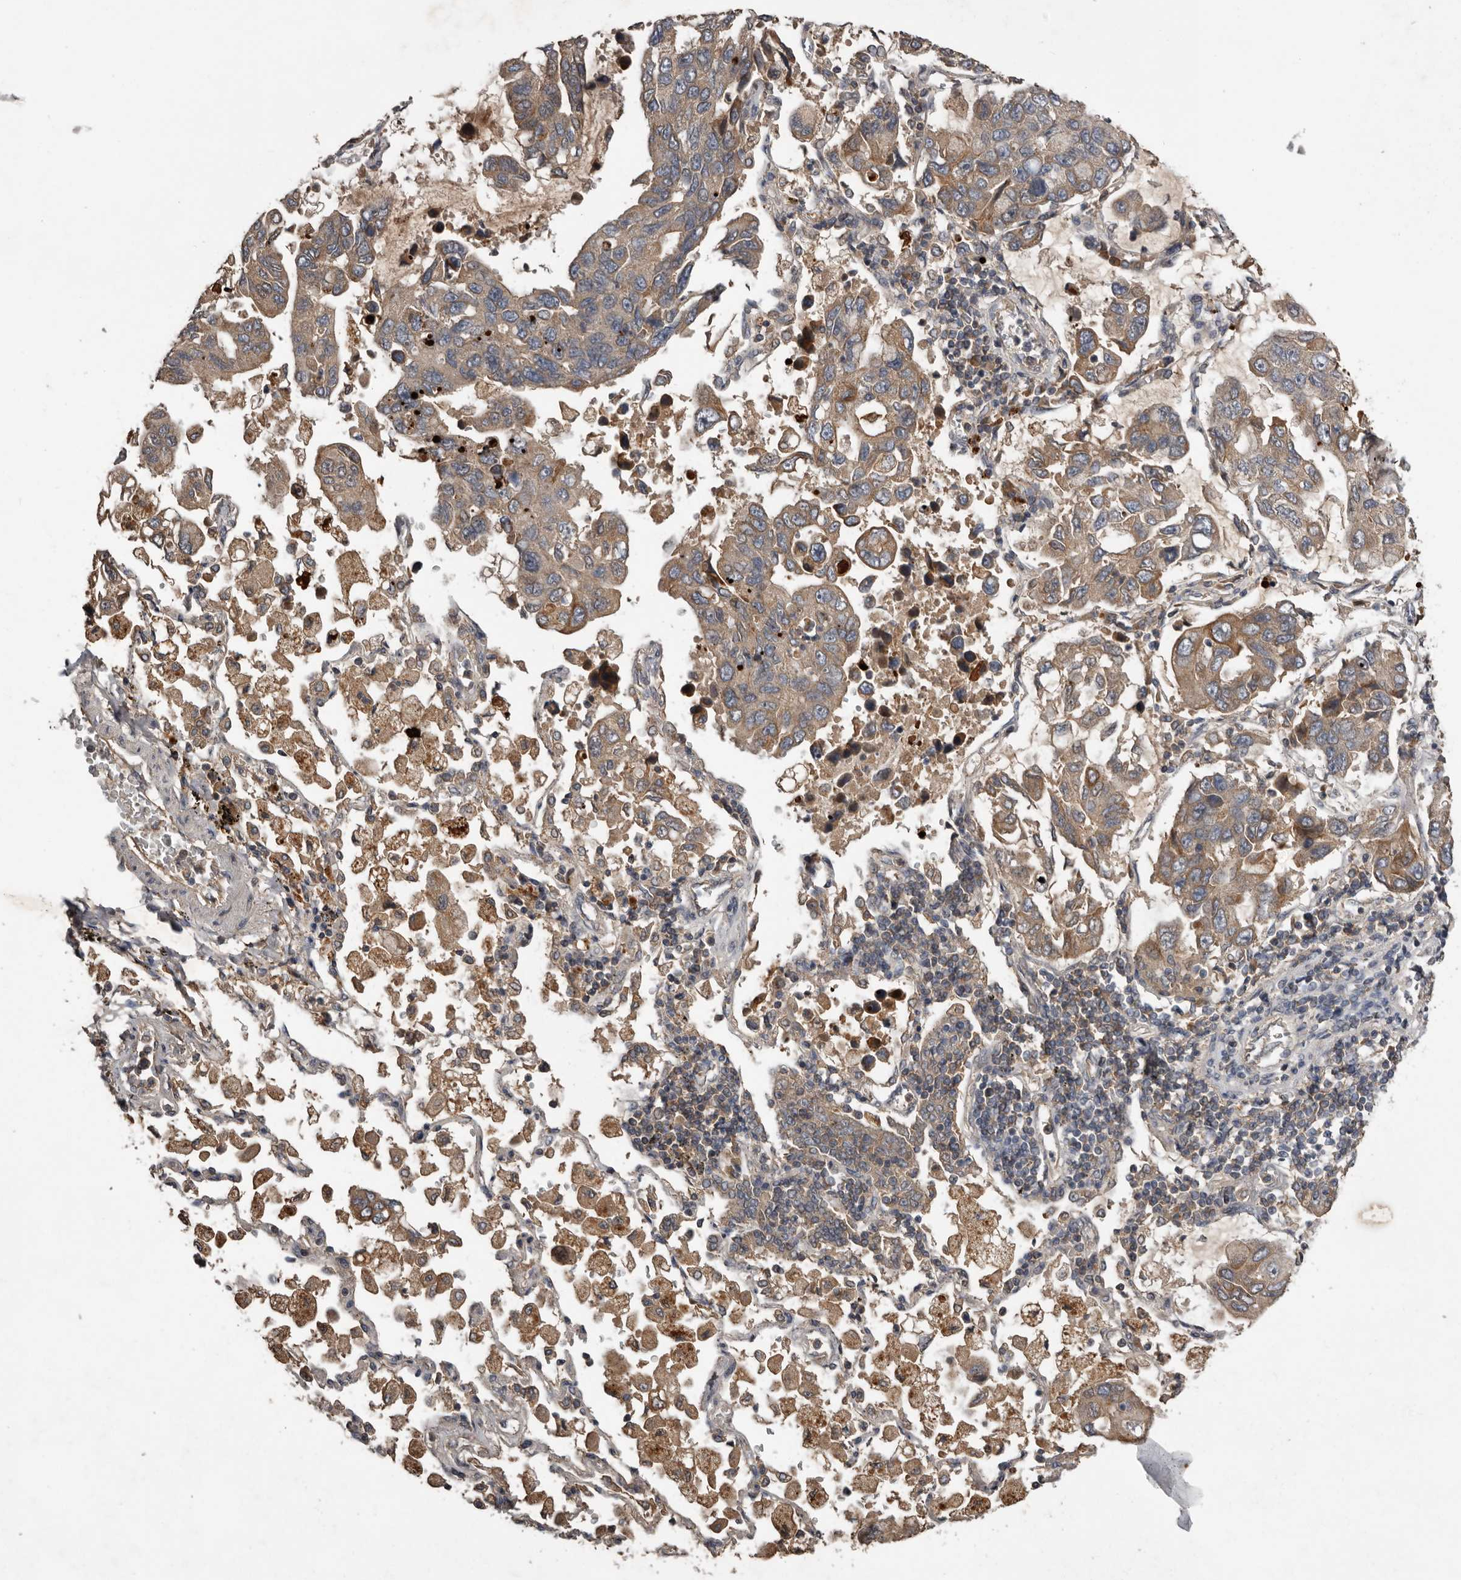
{"staining": {"intensity": "moderate", "quantity": ">75%", "location": "cytoplasmic/membranous"}, "tissue": "lung cancer", "cell_type": "Tumor cells", "image_type": "cancer", "snomed": [{"axis": "morphology", "description": "Adenocarcinoma, NOS"}, {"axis": "topography", "description": "Lung"}], "caption": "Immunohistochemistry (IHC) histopathology image of human lung cancer stained for a protein (brown), which shows medium levels of moderate cytoplasmic/membranous staining in approximately >75% of tumor cells.", "gene": "NMUR1", "patient": {"sex": "male", "age": 64}}